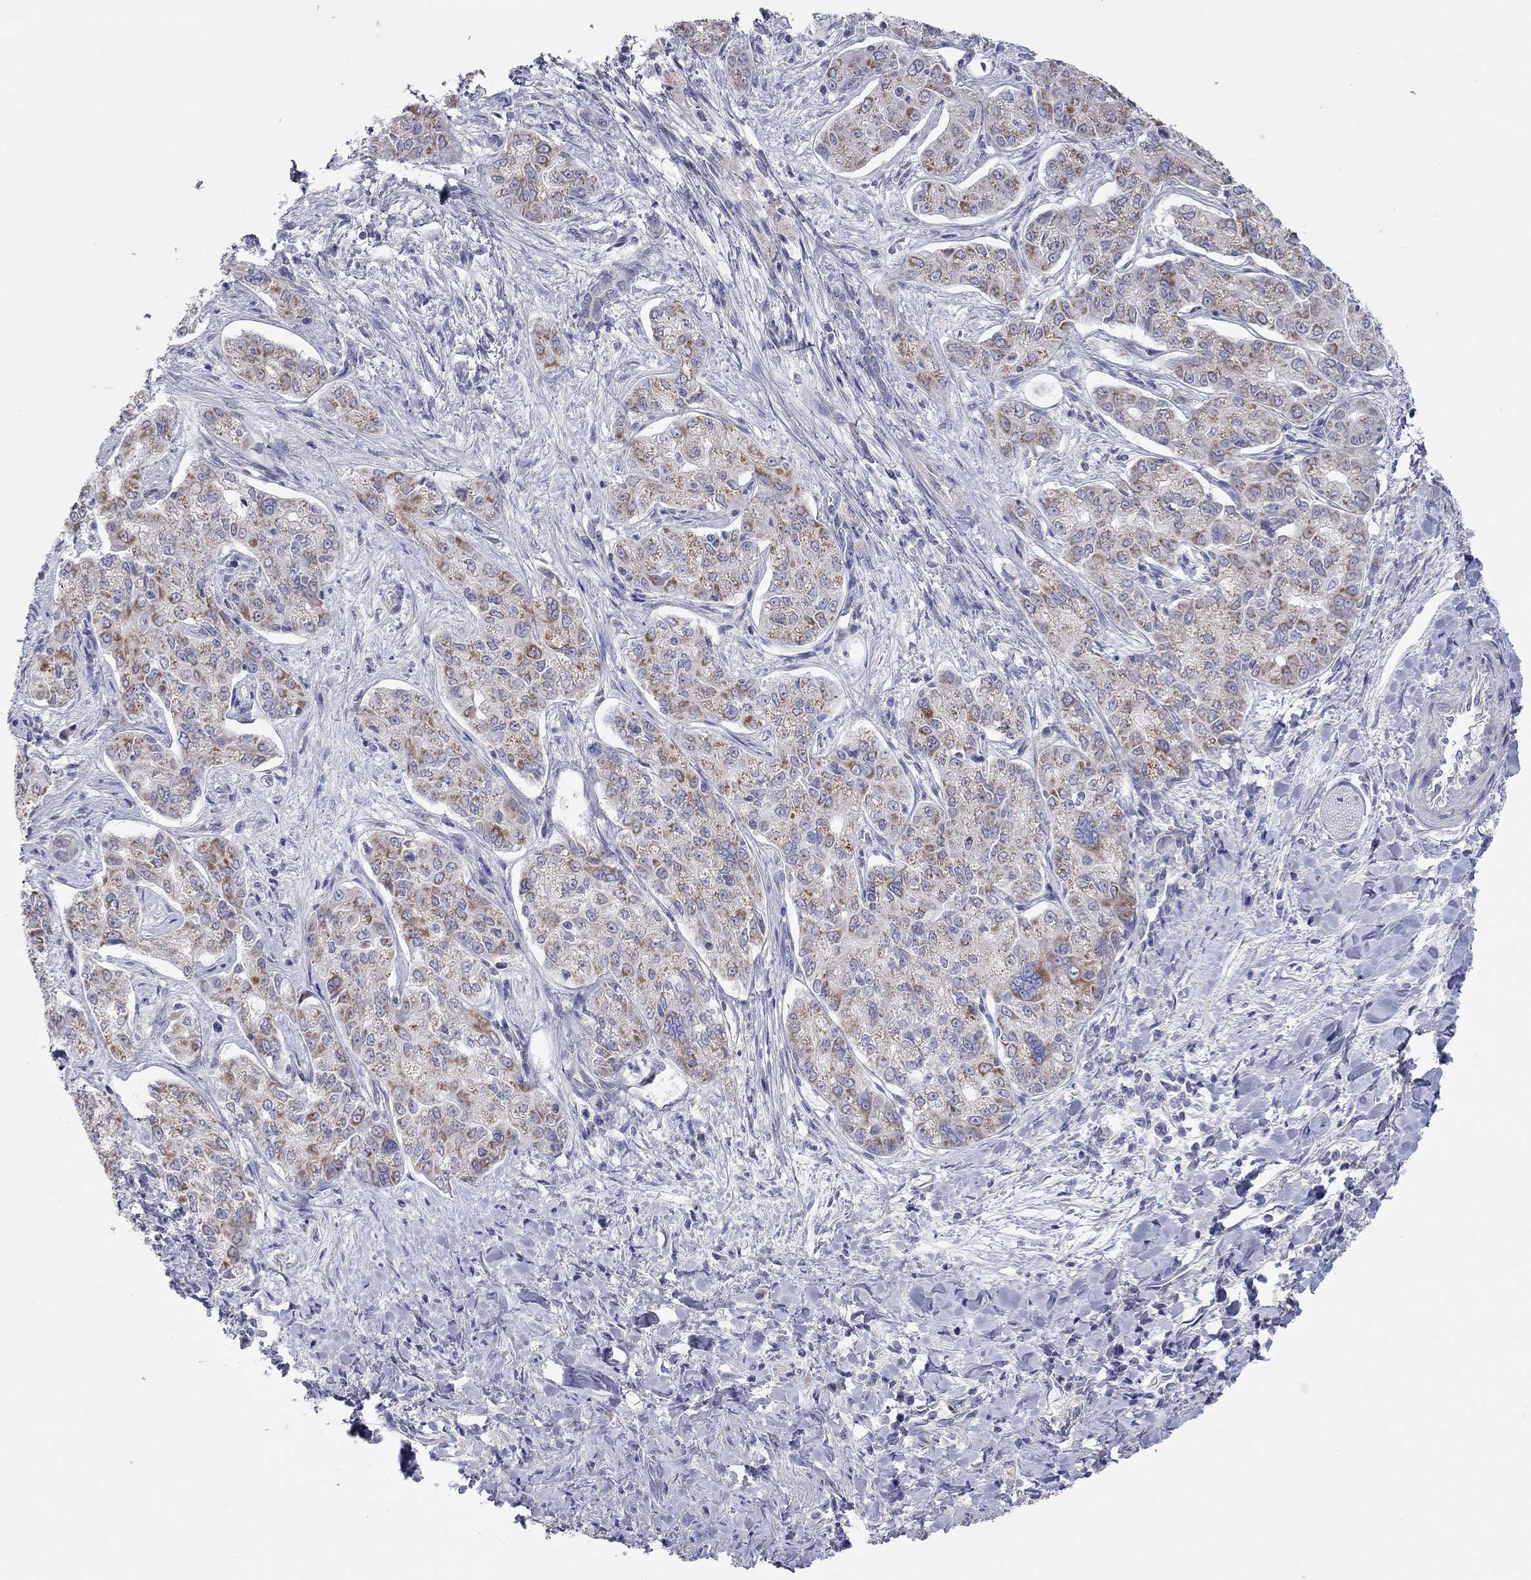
{"staining": {"intensity": "moderate", "quantity": "25%-75%", "location": "cytoplasmic/membranous"}, "tissue": "liver cancer", "cell_type": "Tumor cells", "image_type": "cancer", "snomed": [{"axis": "morphology", "description": "Cholangiocarcinoma"}, {"axis": "topography", "description": "Liver"}], "caption": "Immunohistochemical staining of cholangiocarcinoma (liver) exhibits moderate cytoplasmic/membranous protein positivity in about 25%-75% of tumor cells.", "gene": "RCAN1", "patient": {"sex": "female", "age": 47}}